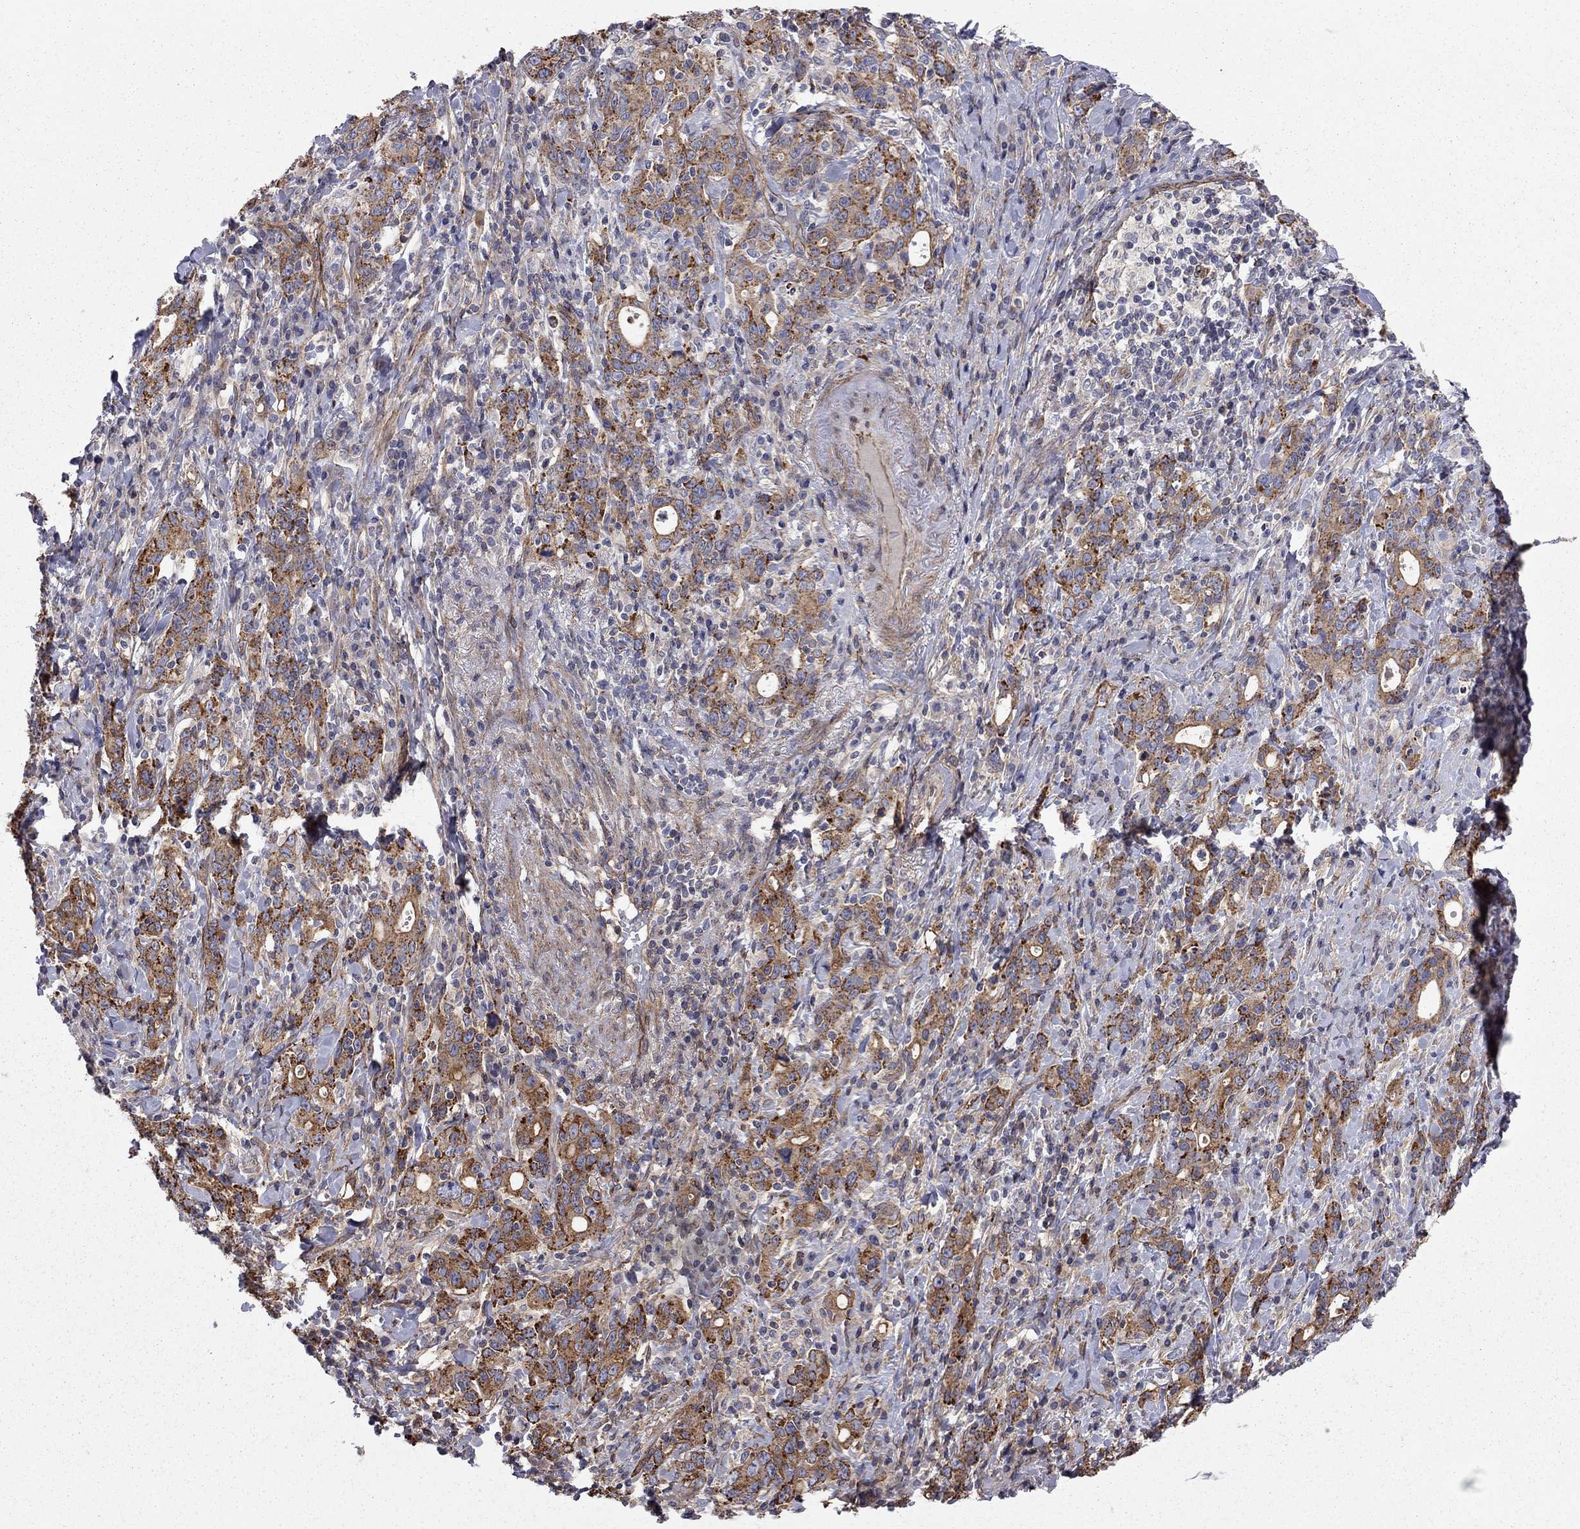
{"staining": {"intensity": "strong", "quantity": ">75%", "location": "cytoplasmic/membranous"}, "tissue": "stomach cancer", "cell_type": "Tumor cells", "image_type": "cancer", "snomed": [{"axis": "morphology", "description": "Adenocarcinoma, NOS"}, {"axis": "topography", "description": "Stomach"}], "caption": "Protein staining of stomach cancer tissue displays strong cytoplasmic/membranous expression in approximately >75% of tumor cells. The protein is shown in brown color, while the nuclei are stained blue.", "gene": "RASEF", "patient": {"sex": "male", "age": 79}}